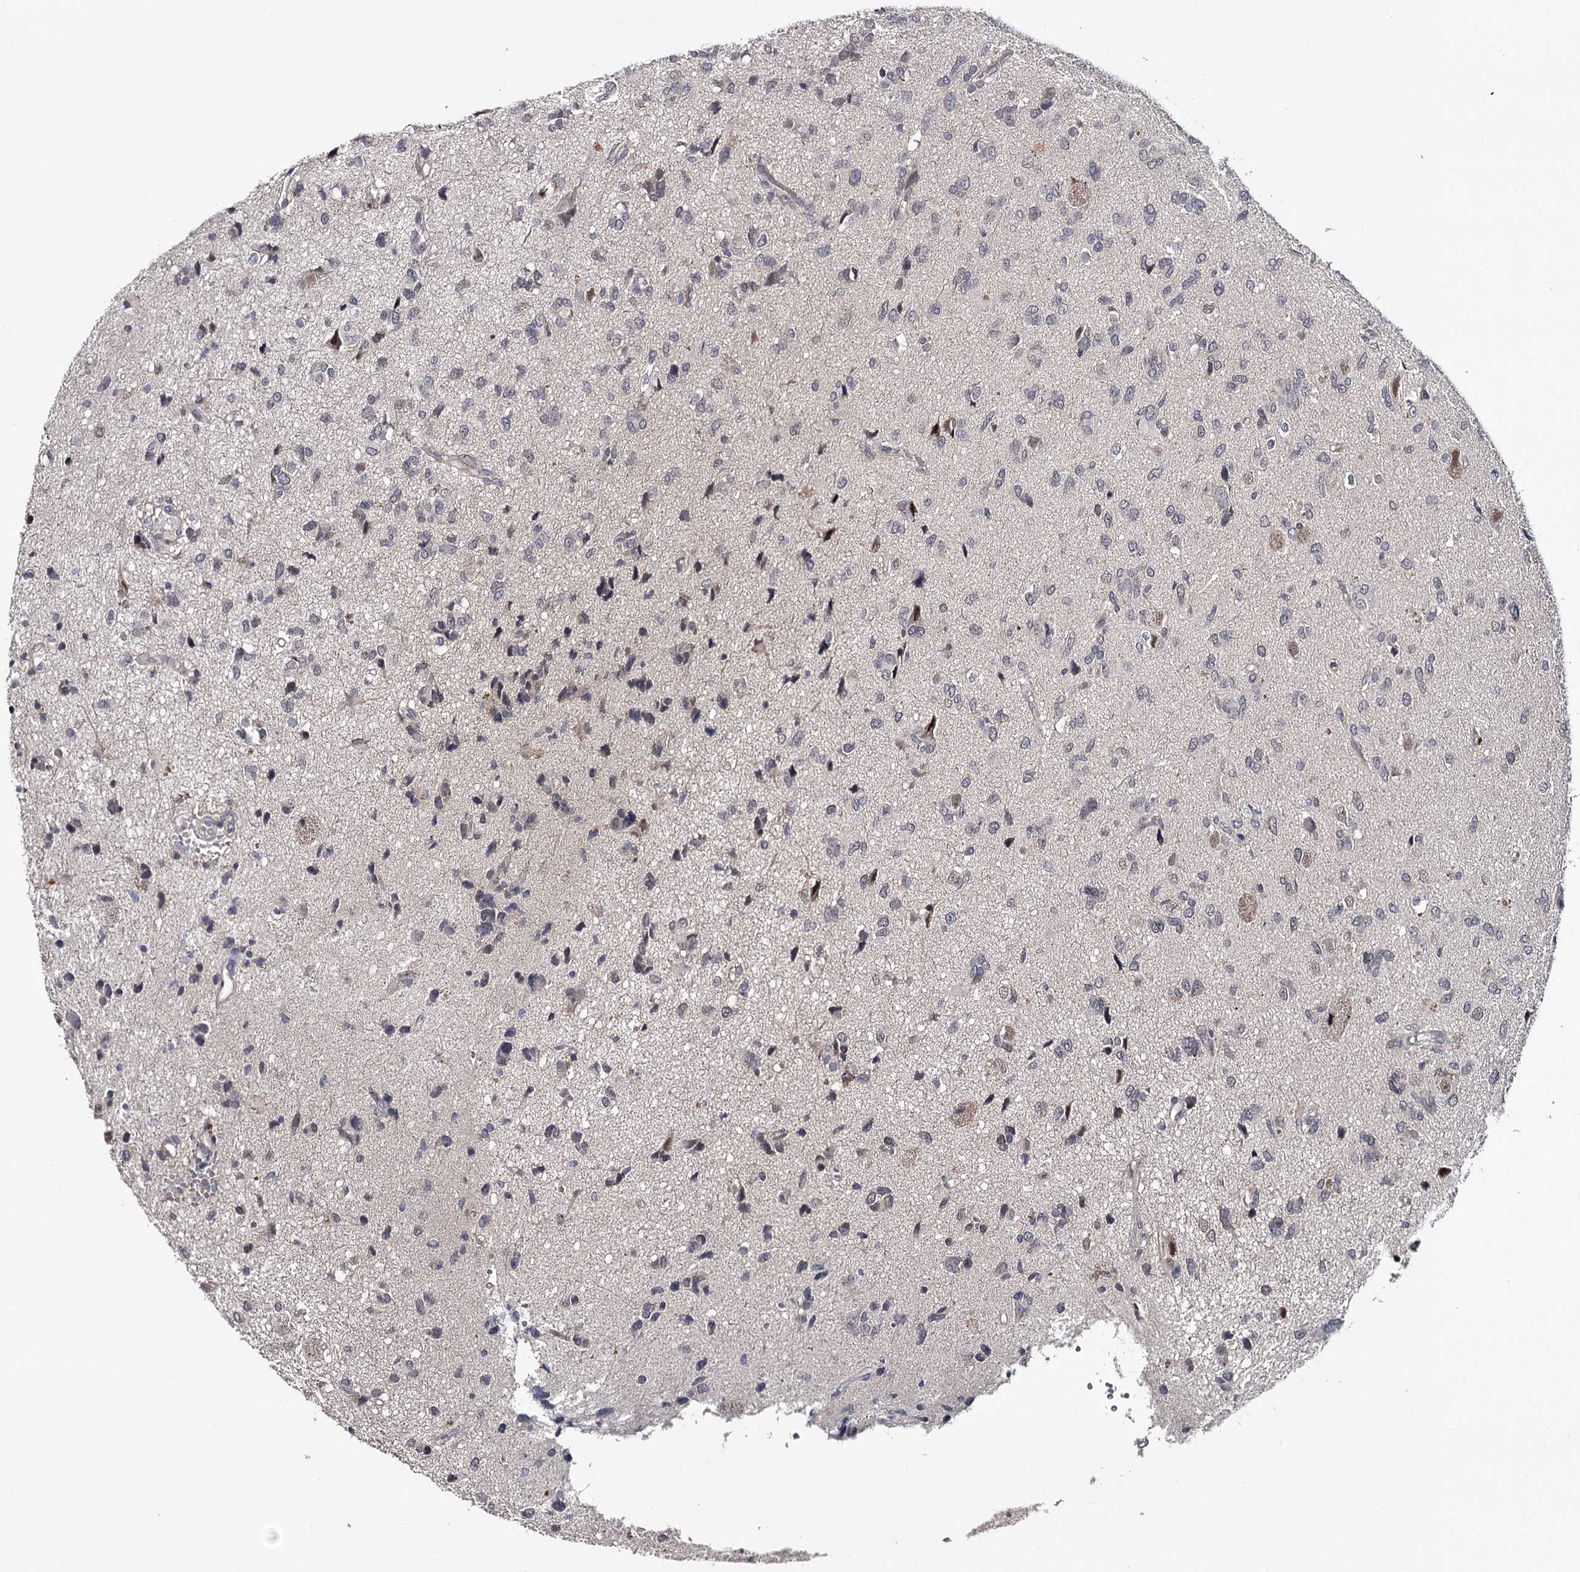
{"staining": {"intensity": "negative", "quantity": "none", "location": "none"}, "tissue": "glioma", "cell_type": "Tumor cells", "image_type": "cancer", "snomed": [{"axis": "morphology", "description": "Glioma, malignant, High grade"}, {"axis": "topography", "description": "Brain"}], "caption": "This is a image of immunohistochemistry (IHC) staining of malignant high-grade glioma, which shows no staining in tumor cells.", "gene": "GTSF1", "patient": {"sex": "female", "age": 59}}